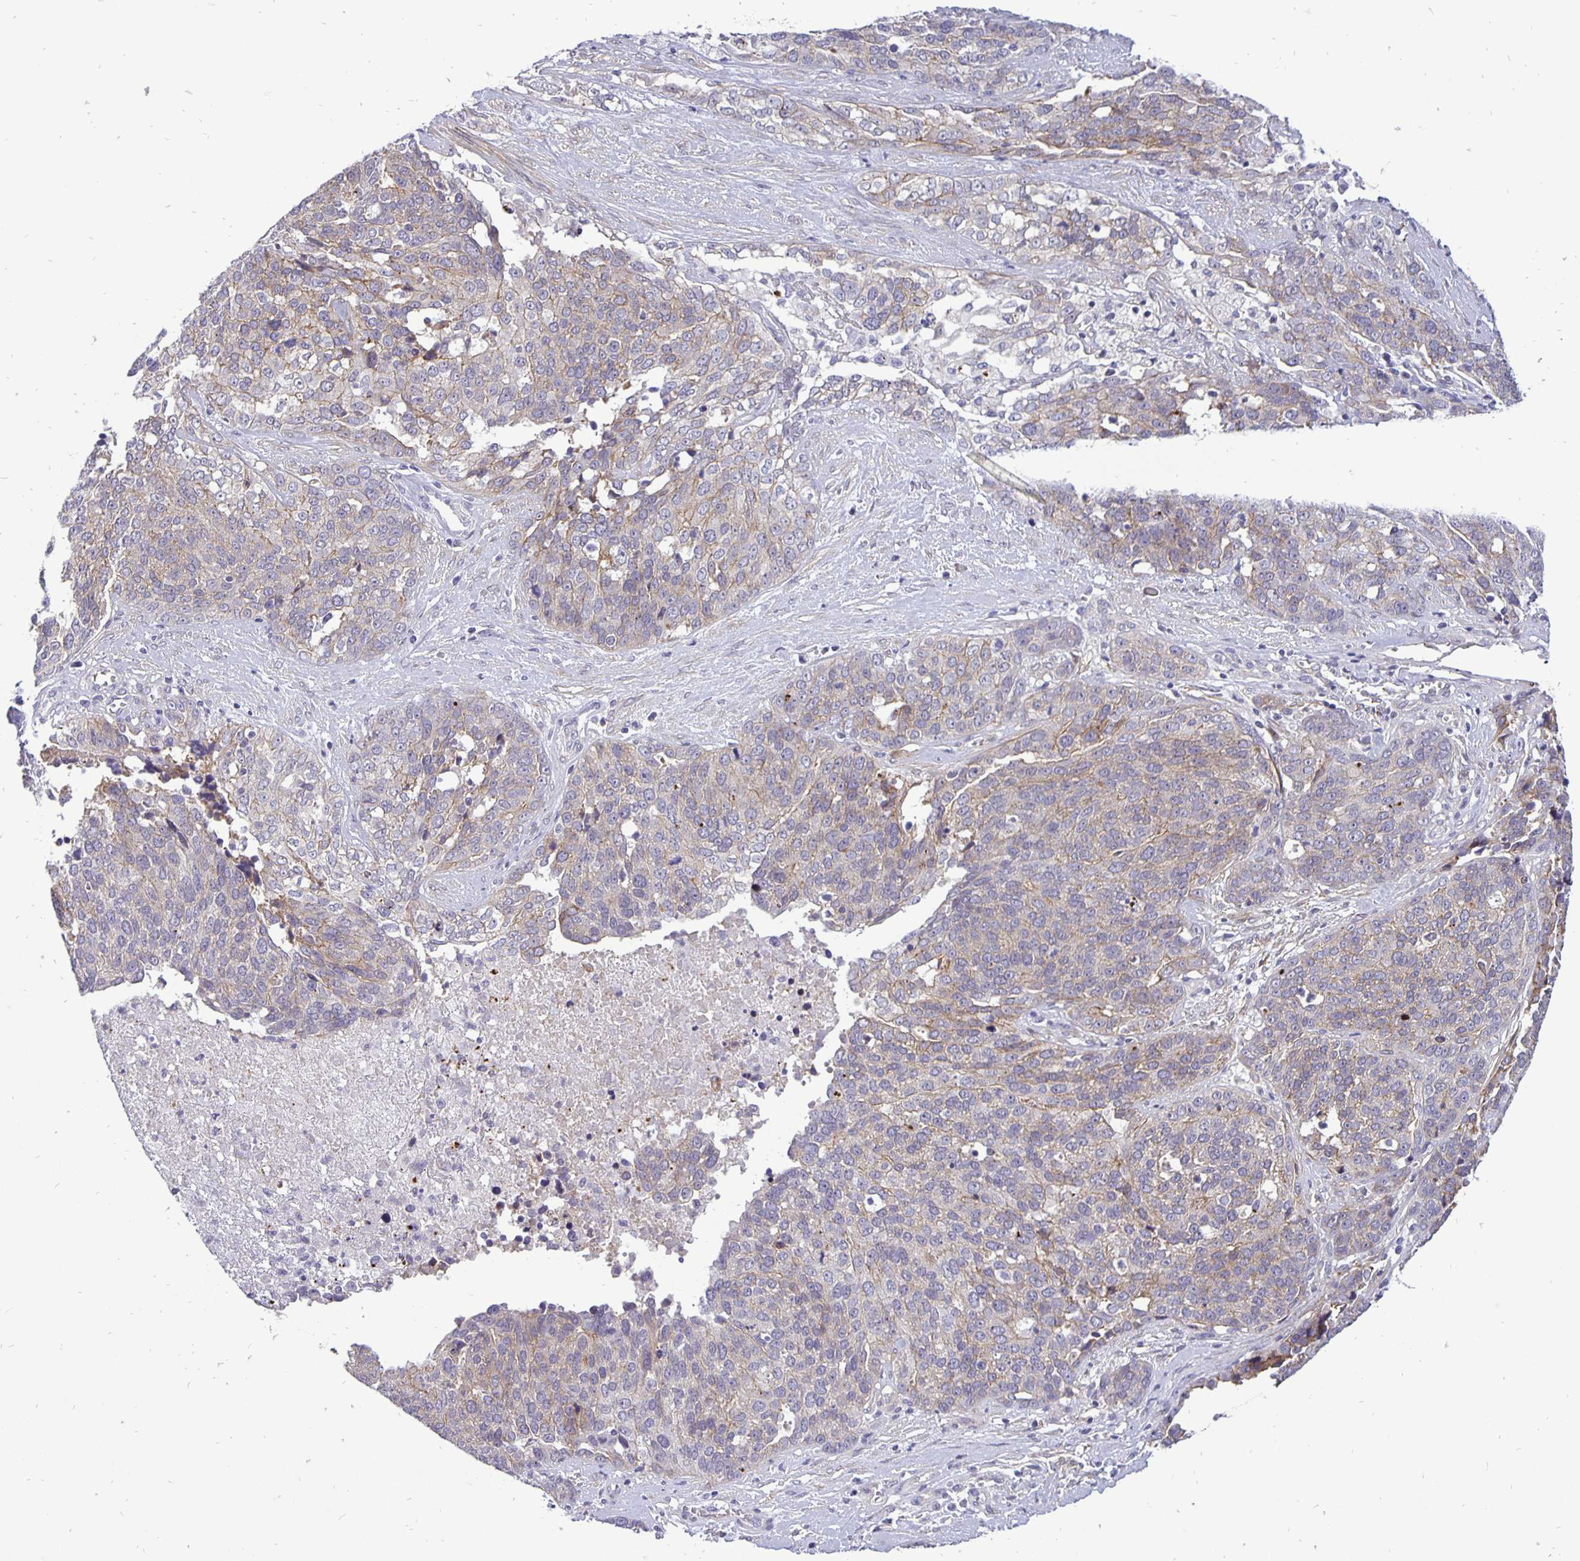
{"staining": {"intensity": "weak", "quantity": "<25%", "location": "cytoplasmic/membranous"}, "tissue": "ovarian cancer", "cell_type": "Tumor cells", "image_type": "cancer", "snomed": [{"axis": "morphology", "description": "Cystadenocarcinoma, serous, NOS"}, {"axis": "topography", "description": "Ovary"}], "caption": "The histopathology image shows no significant positivity in tumor cells of serous cystadenocarcinoma (ovarian). (DAB IHC visualized using brightfield microscopy, high magnification).", "gene": "ERBB2", "patient": {"sex": "female", "age": 44}}